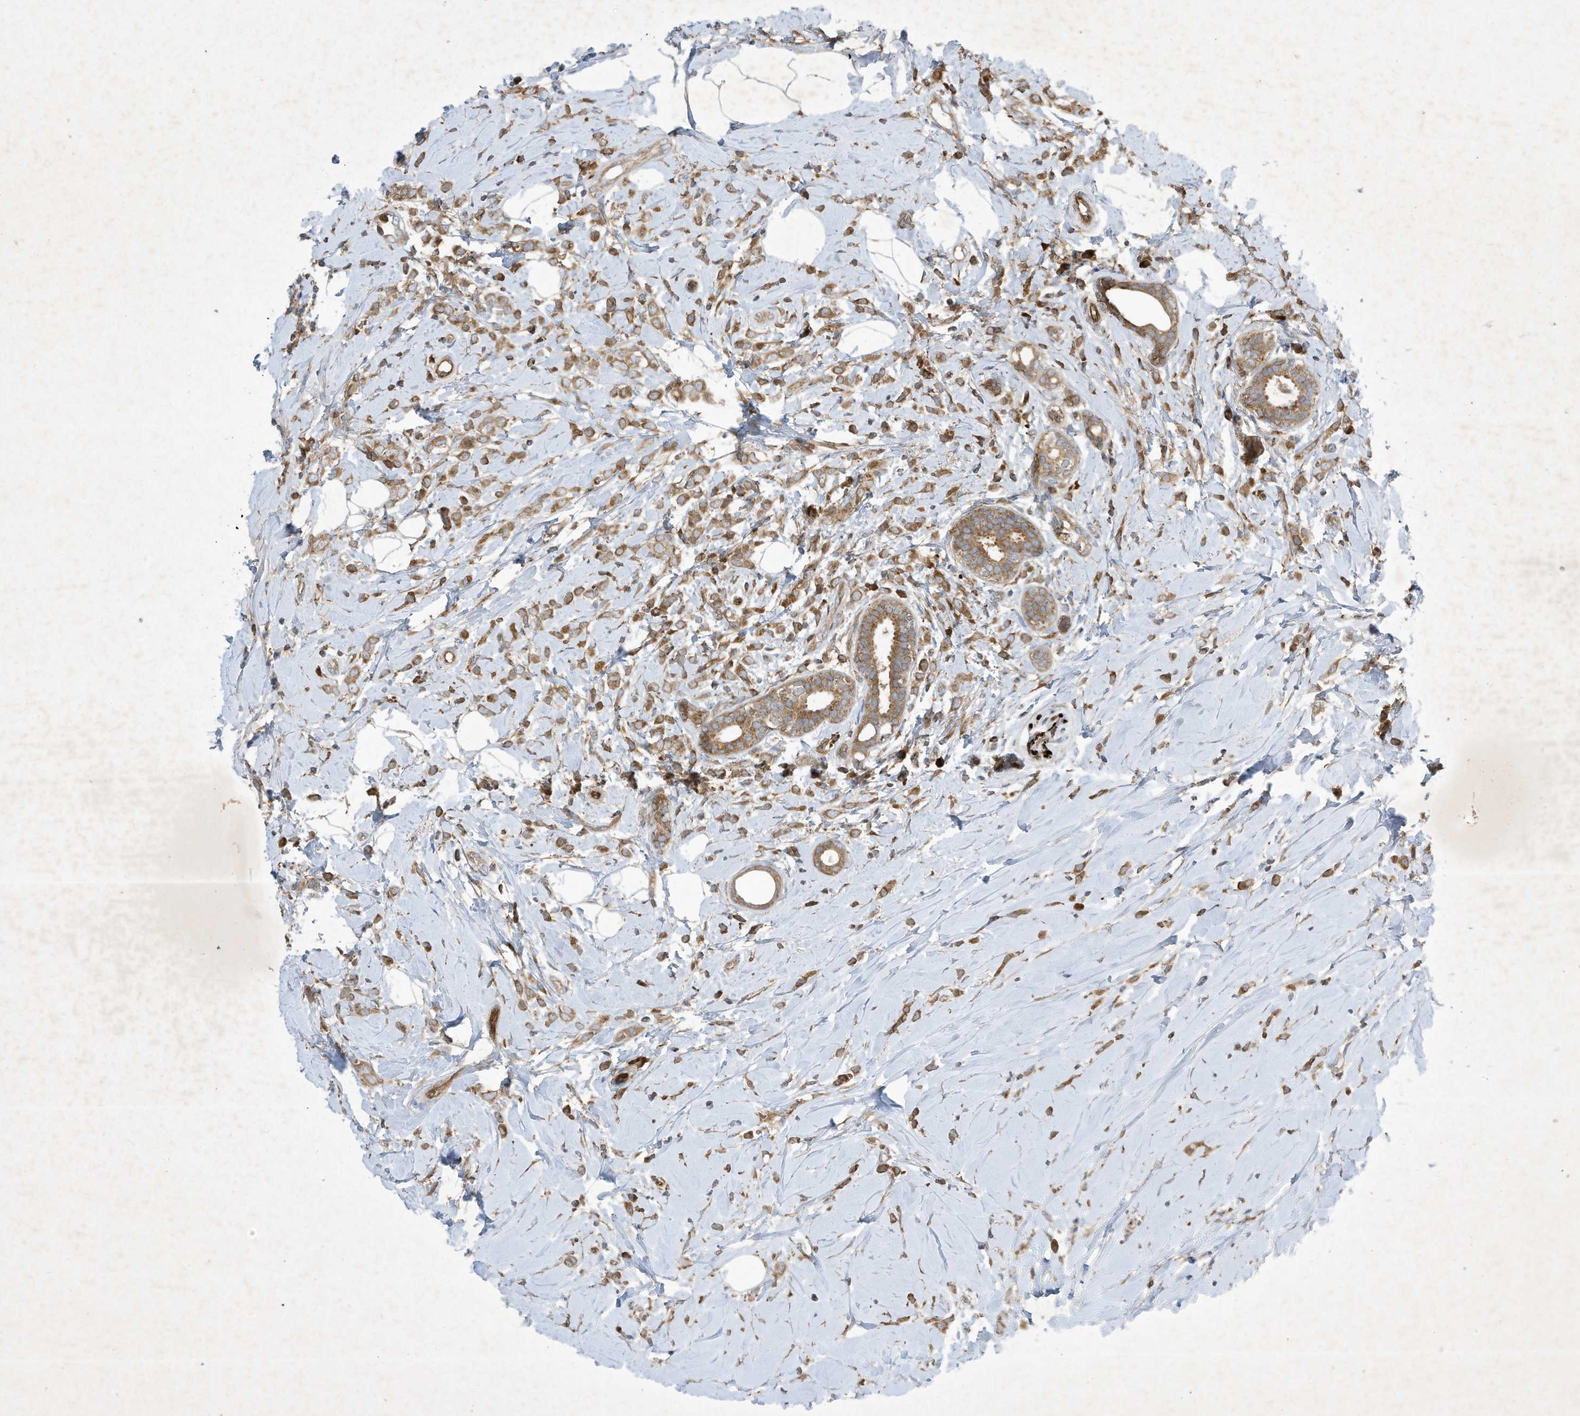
{"staining": {"intensity": "moderate", "quantity": ">75%", "location": "cytoplasmic/membranous"}, "tissue": "breast cancer", "cell_type": "Tumor cells", "image_type": "cancer", "snomed": [{"axis": "morphology", "description": "Lobular carcinoma"}, {"axis": "topography", "description": "Breast"}], "caption": "Immunohistochemistry (IHC) image of neoplastic tissue: breast cancer (lobular carcinoma) stained using IHC demonstrates medium levels of moderate protein expression localized specifically in the cytoplasmic/membranous of tumor cells, appearing as a cytoplasmic/membranous brown color.", "gene": "SYNJ2", "patient": {"sex": "female", "age": 47}}